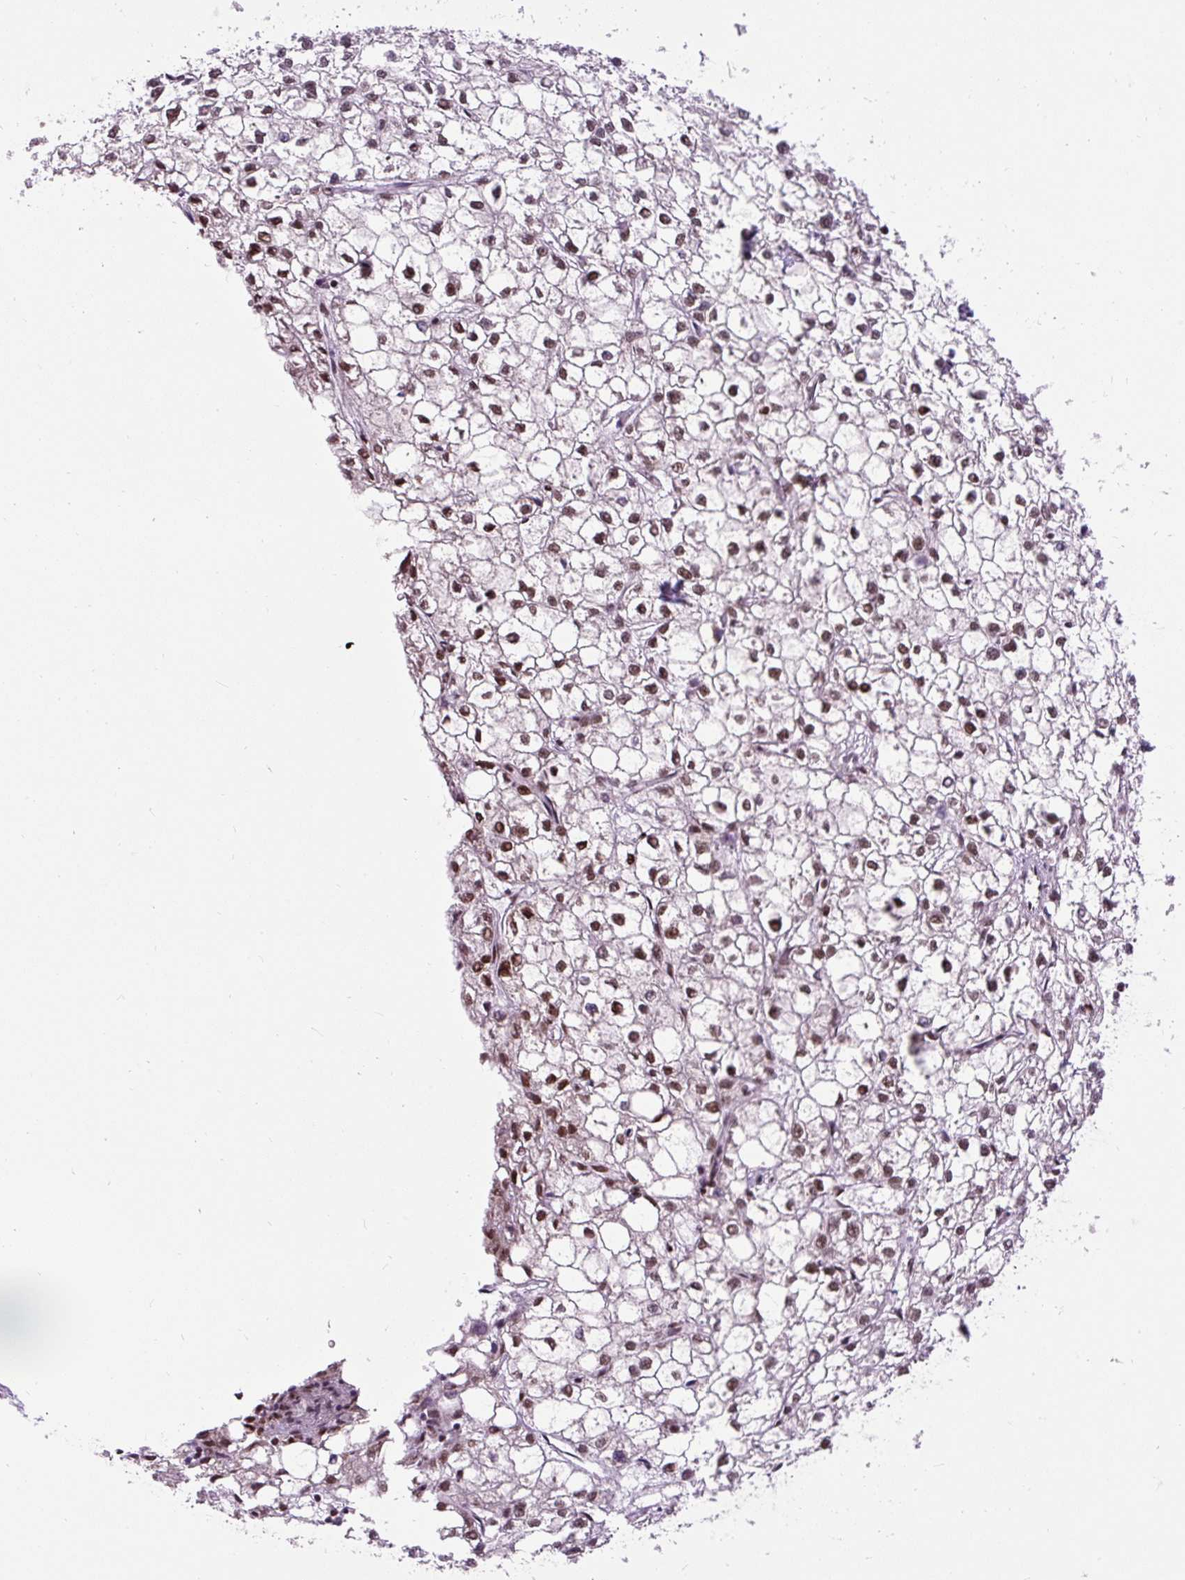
{"staining": {"intensity": "moderate", "quantity": ">75%", "location": "nuclear"}, "tissue": "liver cancer", "cell_type": "Tumor cells", "image_type": "cancer", "snomed": [{"axis": "morphology", "description": "Carcinoma, Hepatocellular, NOS"}, {"axis": "topography", "description": "Liver"}], "caption": "This is an image of immunohistochemistry staining of liver hepatocellular carcinoma, which shows moderate staining in the nuclear of tumor cells.", "gene": "ZNF672", "patient": {"sex": "female", "age": 43}}